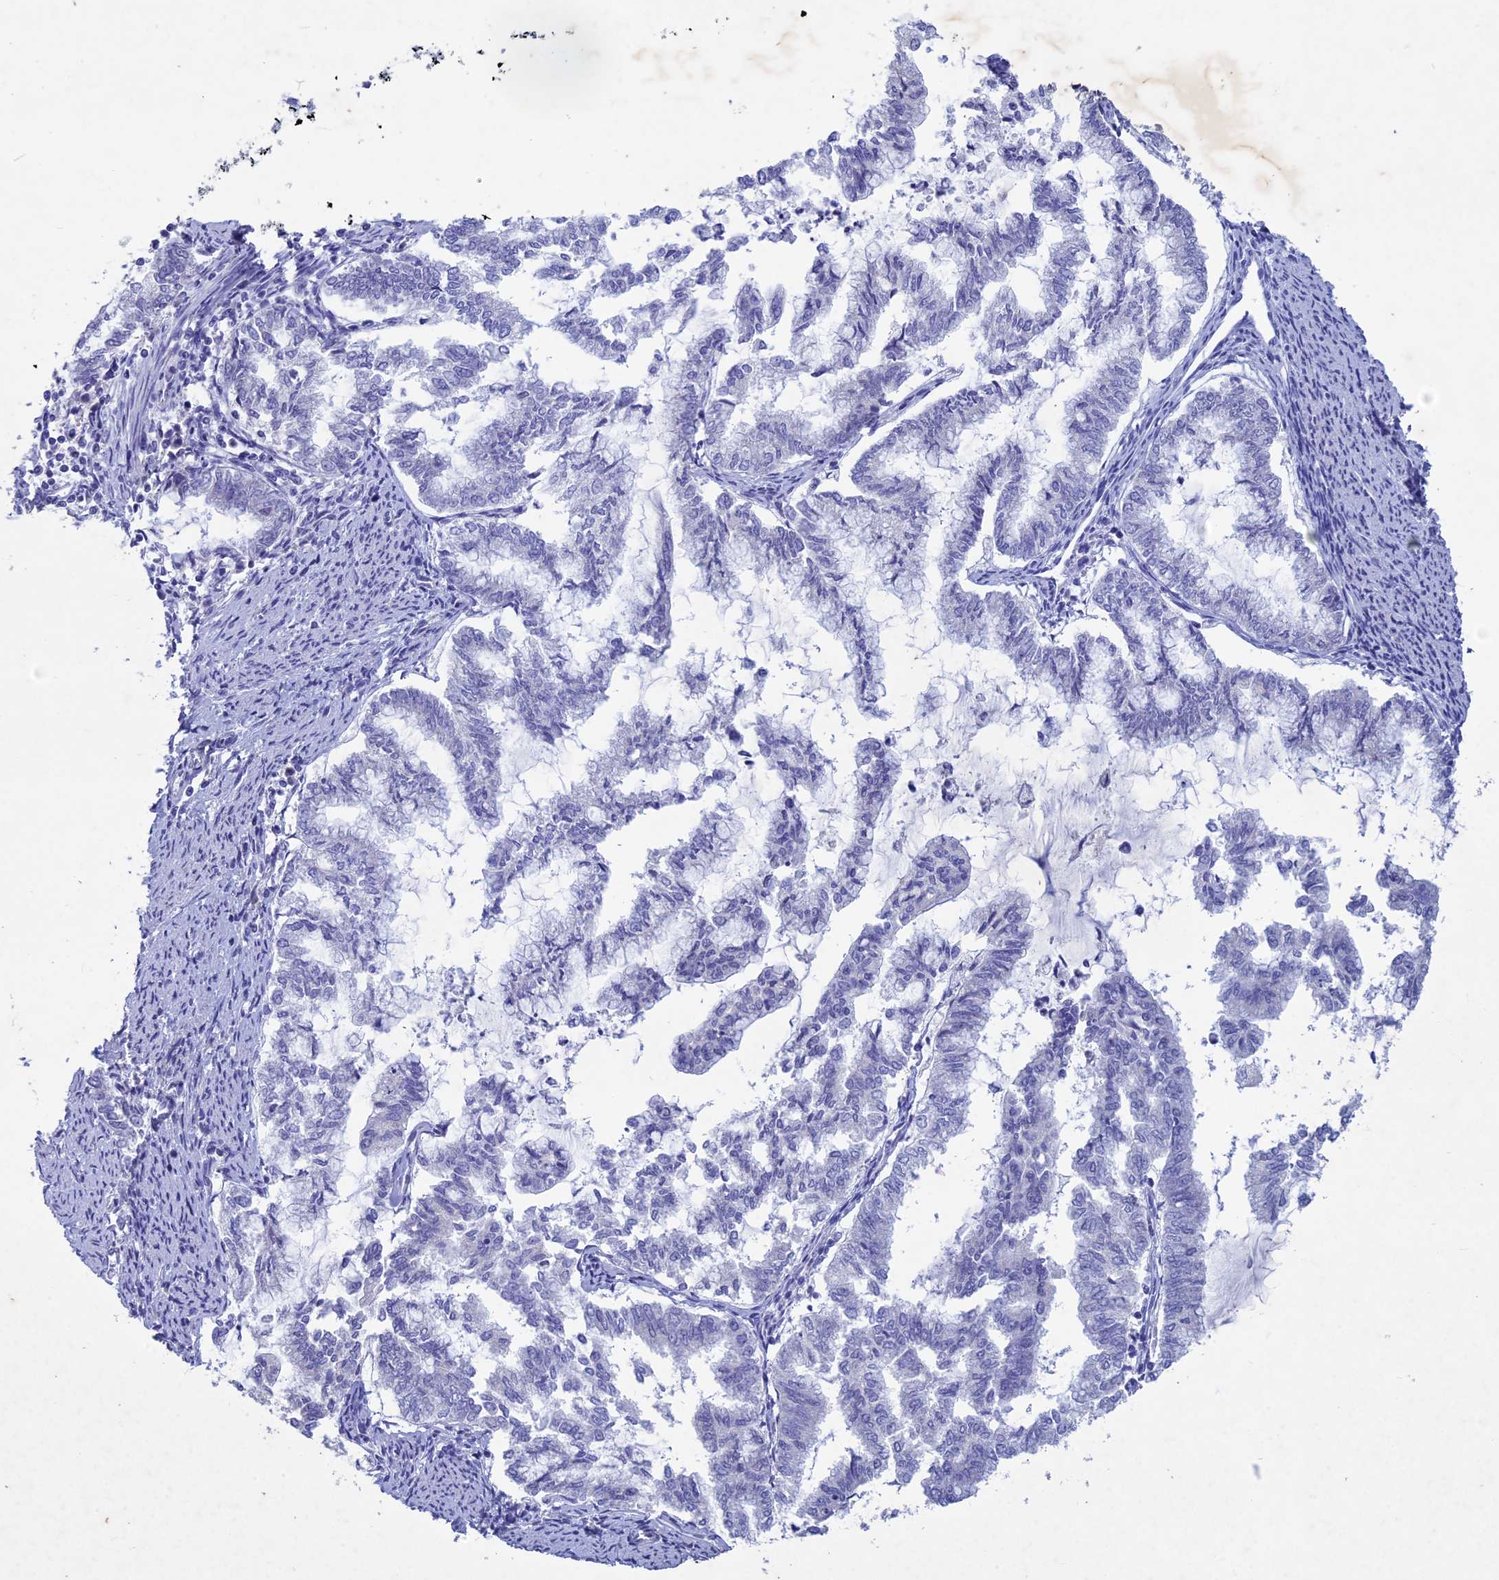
{"staining": {"intensity": "negative", "quantity": "none", "location": "none"}, "tissue": "endometrial cancer", "cell_type": "Tumor cells", "image_type": "cancer", "snomed": [{"axis": "morphology", "description": "Adenocarcinoma, NOS"}, {"axis": "topography", "description": "Endometrium"}], "caption": "This is an immunohistochemistry micrograph of human endometrial cancer (adenocarcinoma). There is no positivity in tumor cells.", "gene": "BTBD19", "patient": {"sex": "female", "age": 79}}